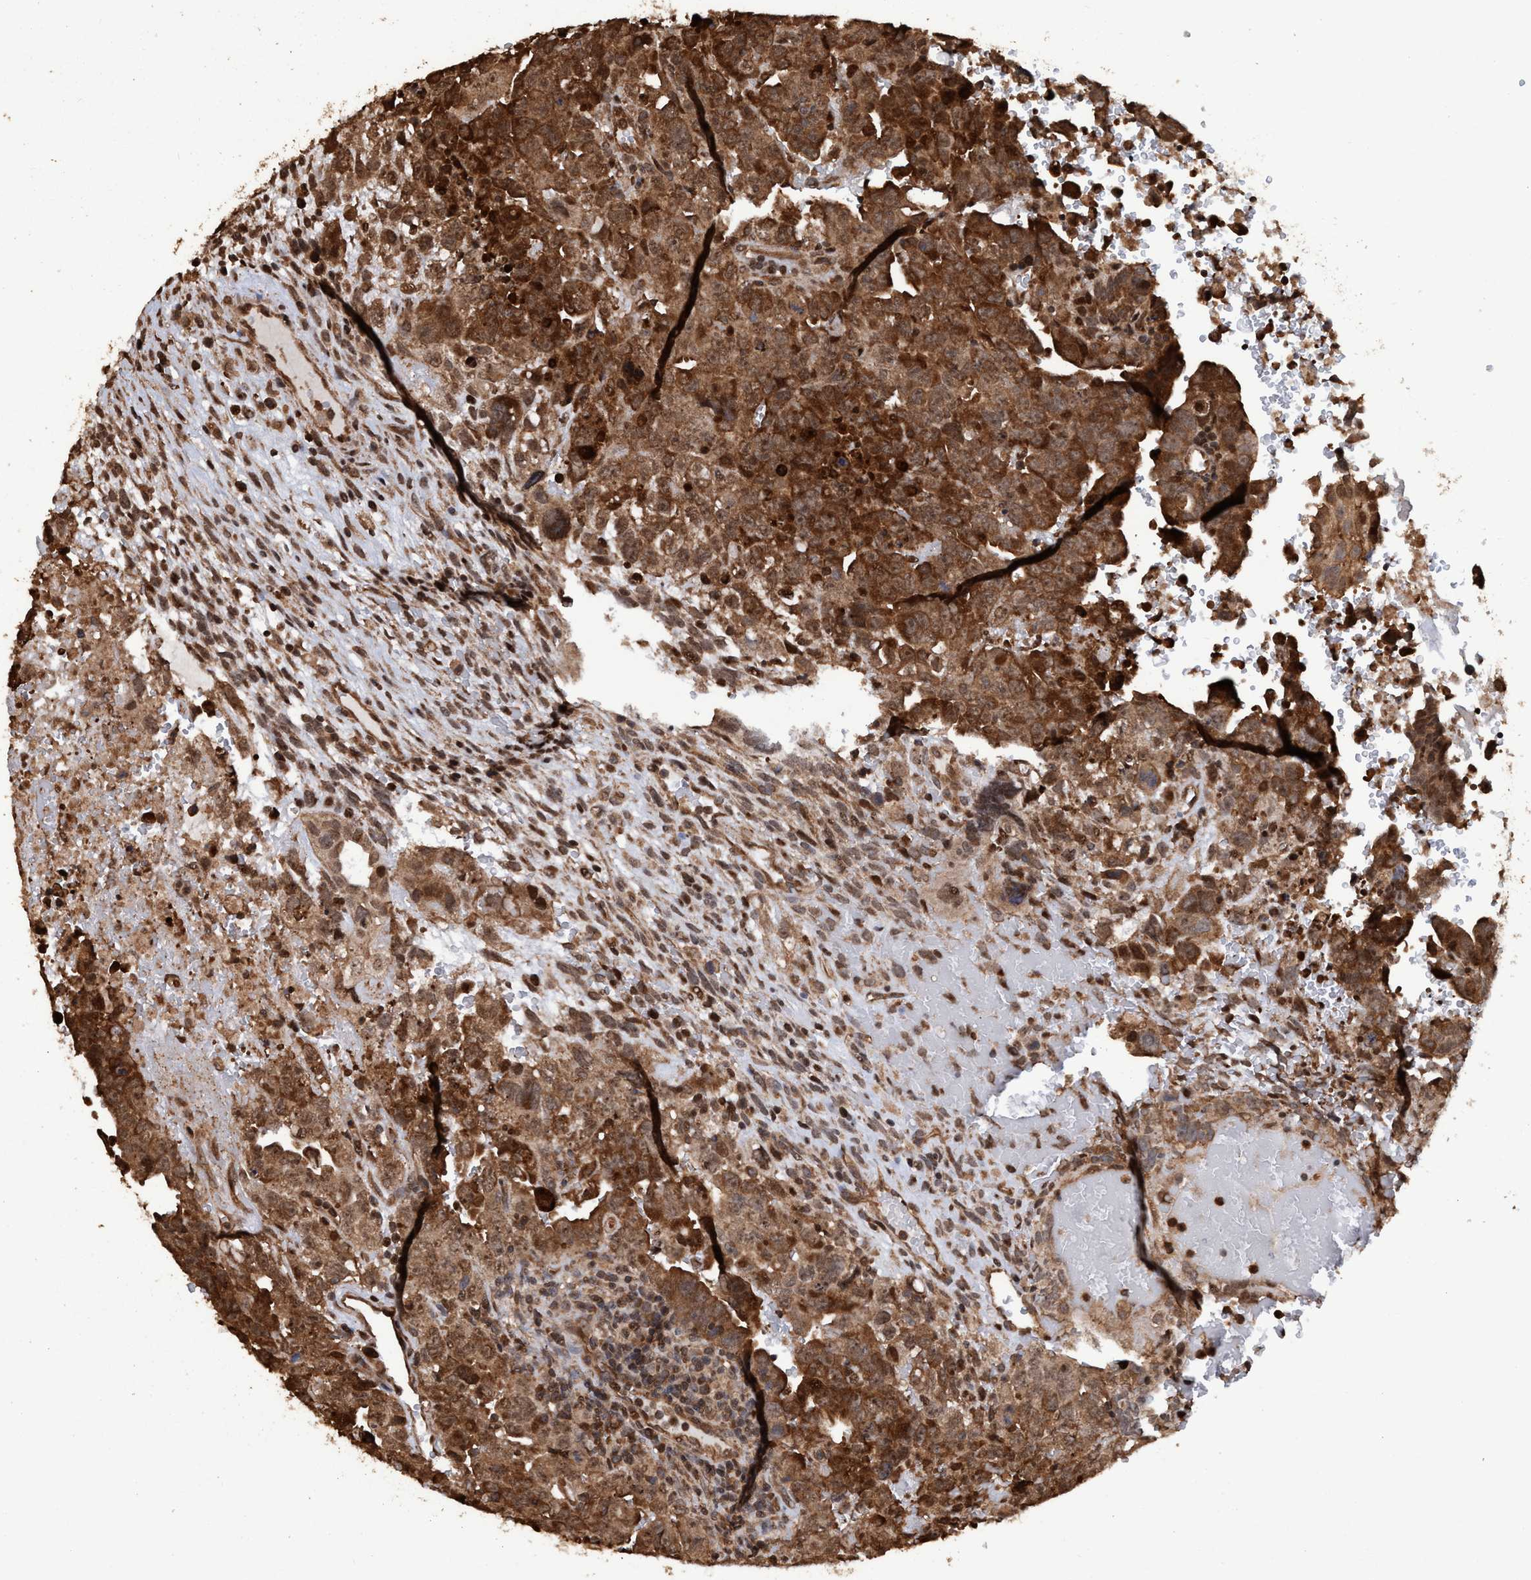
{"staining": {"intensity": "moderate", "quantity": ">75%", "location": "cytoplasmic/membranous"}, "tissue": "testis cancer", "cell_type": "Tumor cells", "image_type": "cancer", "snomed": [{"axis": "morphology", "description": "Carcinoma, Embryonal, NOS"}, {"axis": "topography", "description": "Testis"}], "caption": "Immunohistochemical staining of human testis cancer (embryonal carcinoma) exhibits medium levels of moderate cytoplasmic/membranous staining in approximately >75% of tumor cells. The staining was performed using DAB to visualize the protein expression in brown, while the nuclei were stained in blue with hematoxylin (Magnification: 20x).", "gene": "TRPC7", "patient": {"sex": "male", "age": 28}}